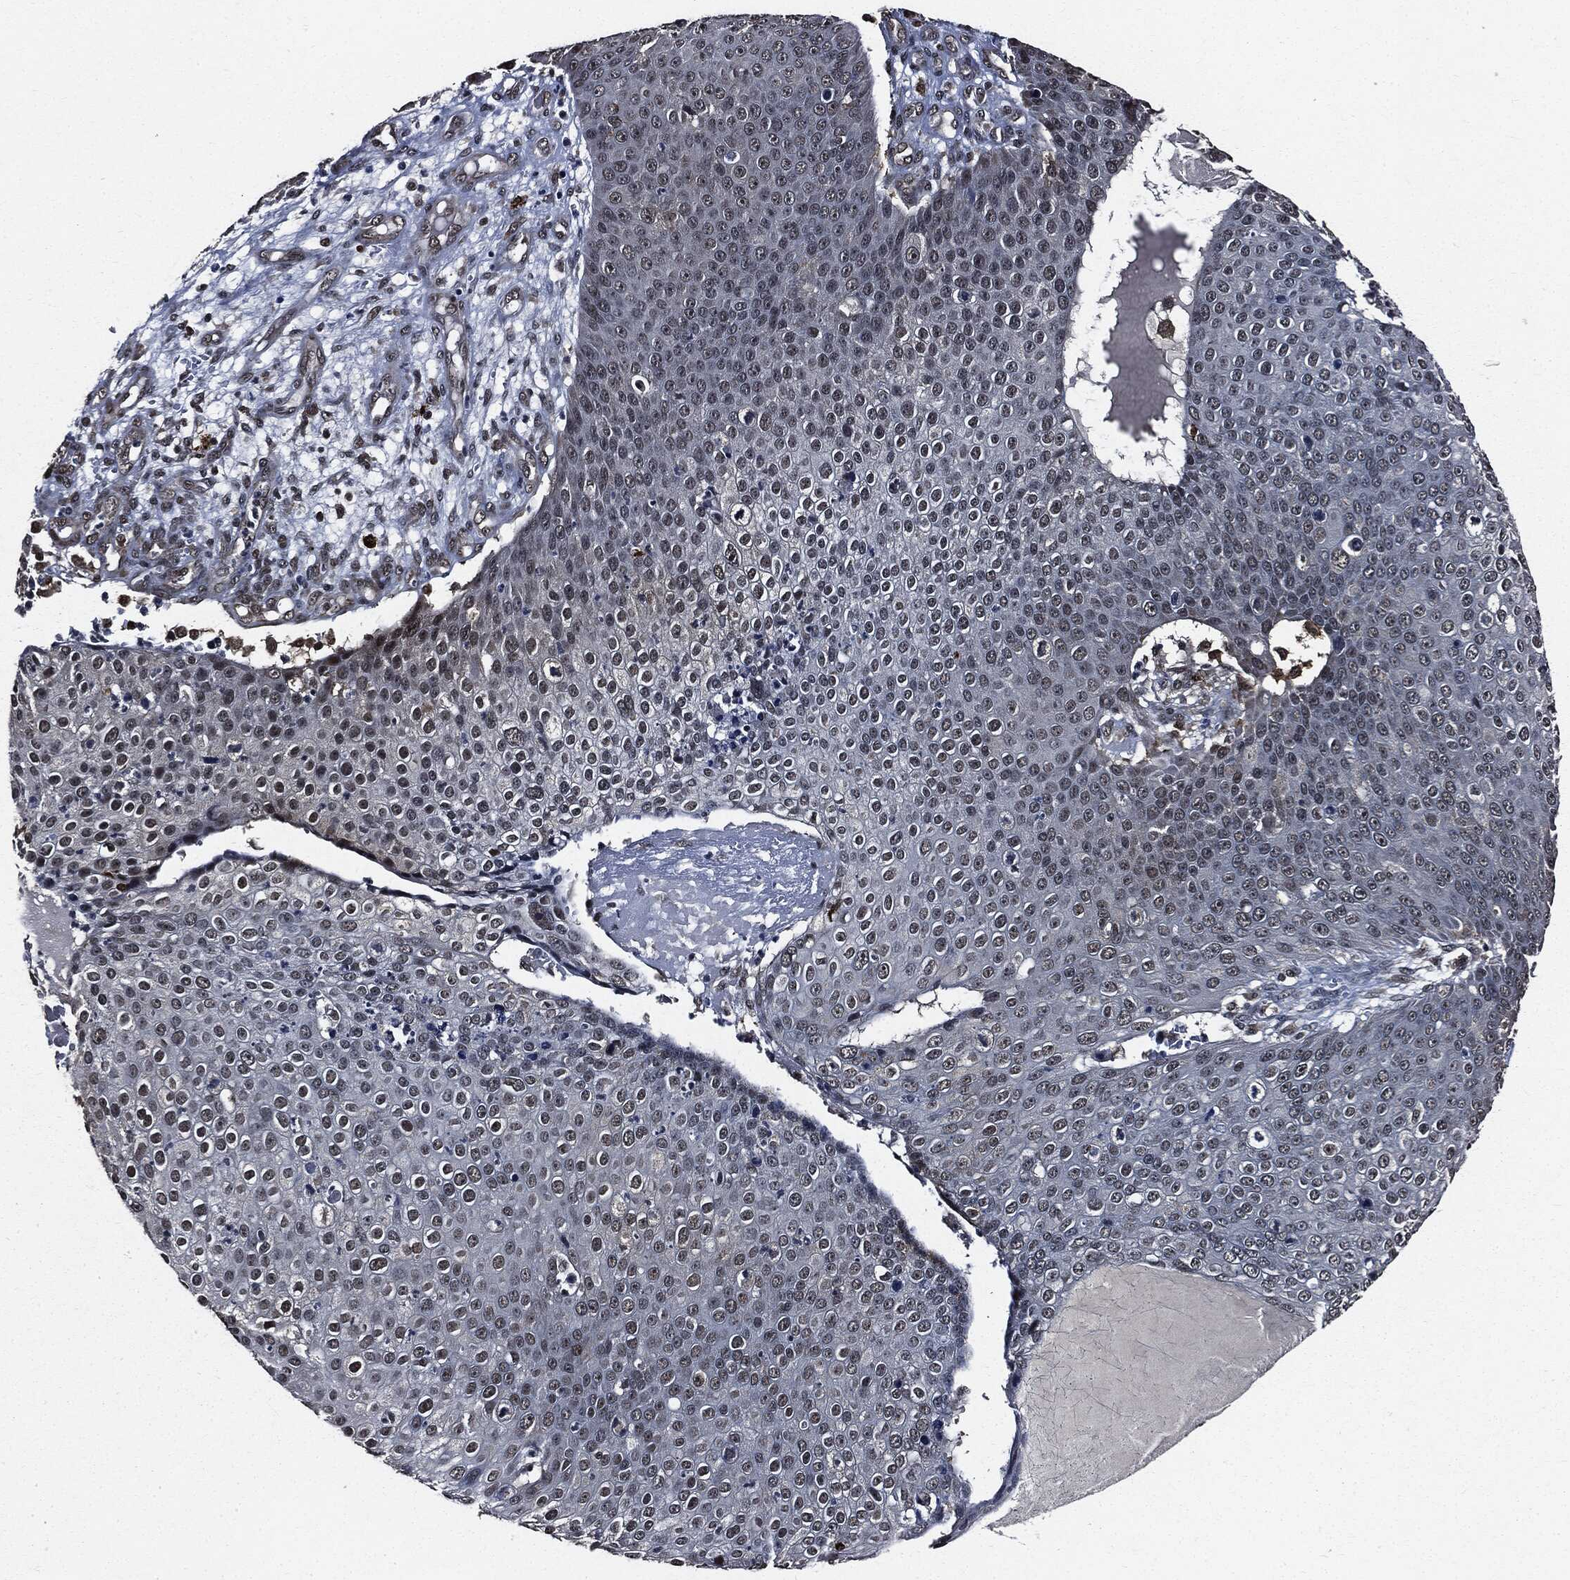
{"staining": {"intensity": "negative", "quantity": "none", "location": "none"}, "tissue": "skin cancer", "cell_type": "Tumor cells", "image_type": "cancer", "snomed": [{"axis": "morphology", "description": "Squamous cell carcinoma, NOS"}, {"axis": "topography", "description": "Skin"}], "caption": "High magnification brightfield microscopy of skin cancer (squamous cell carcinoma) stained with DAB (3,3'-diaminobenzidine) (brown) and counterstained with hematoxylin (blue): tumor cells show no significant expression.", "gene": "SUGT1", "patient": {"sex": "male", "age": 71}}